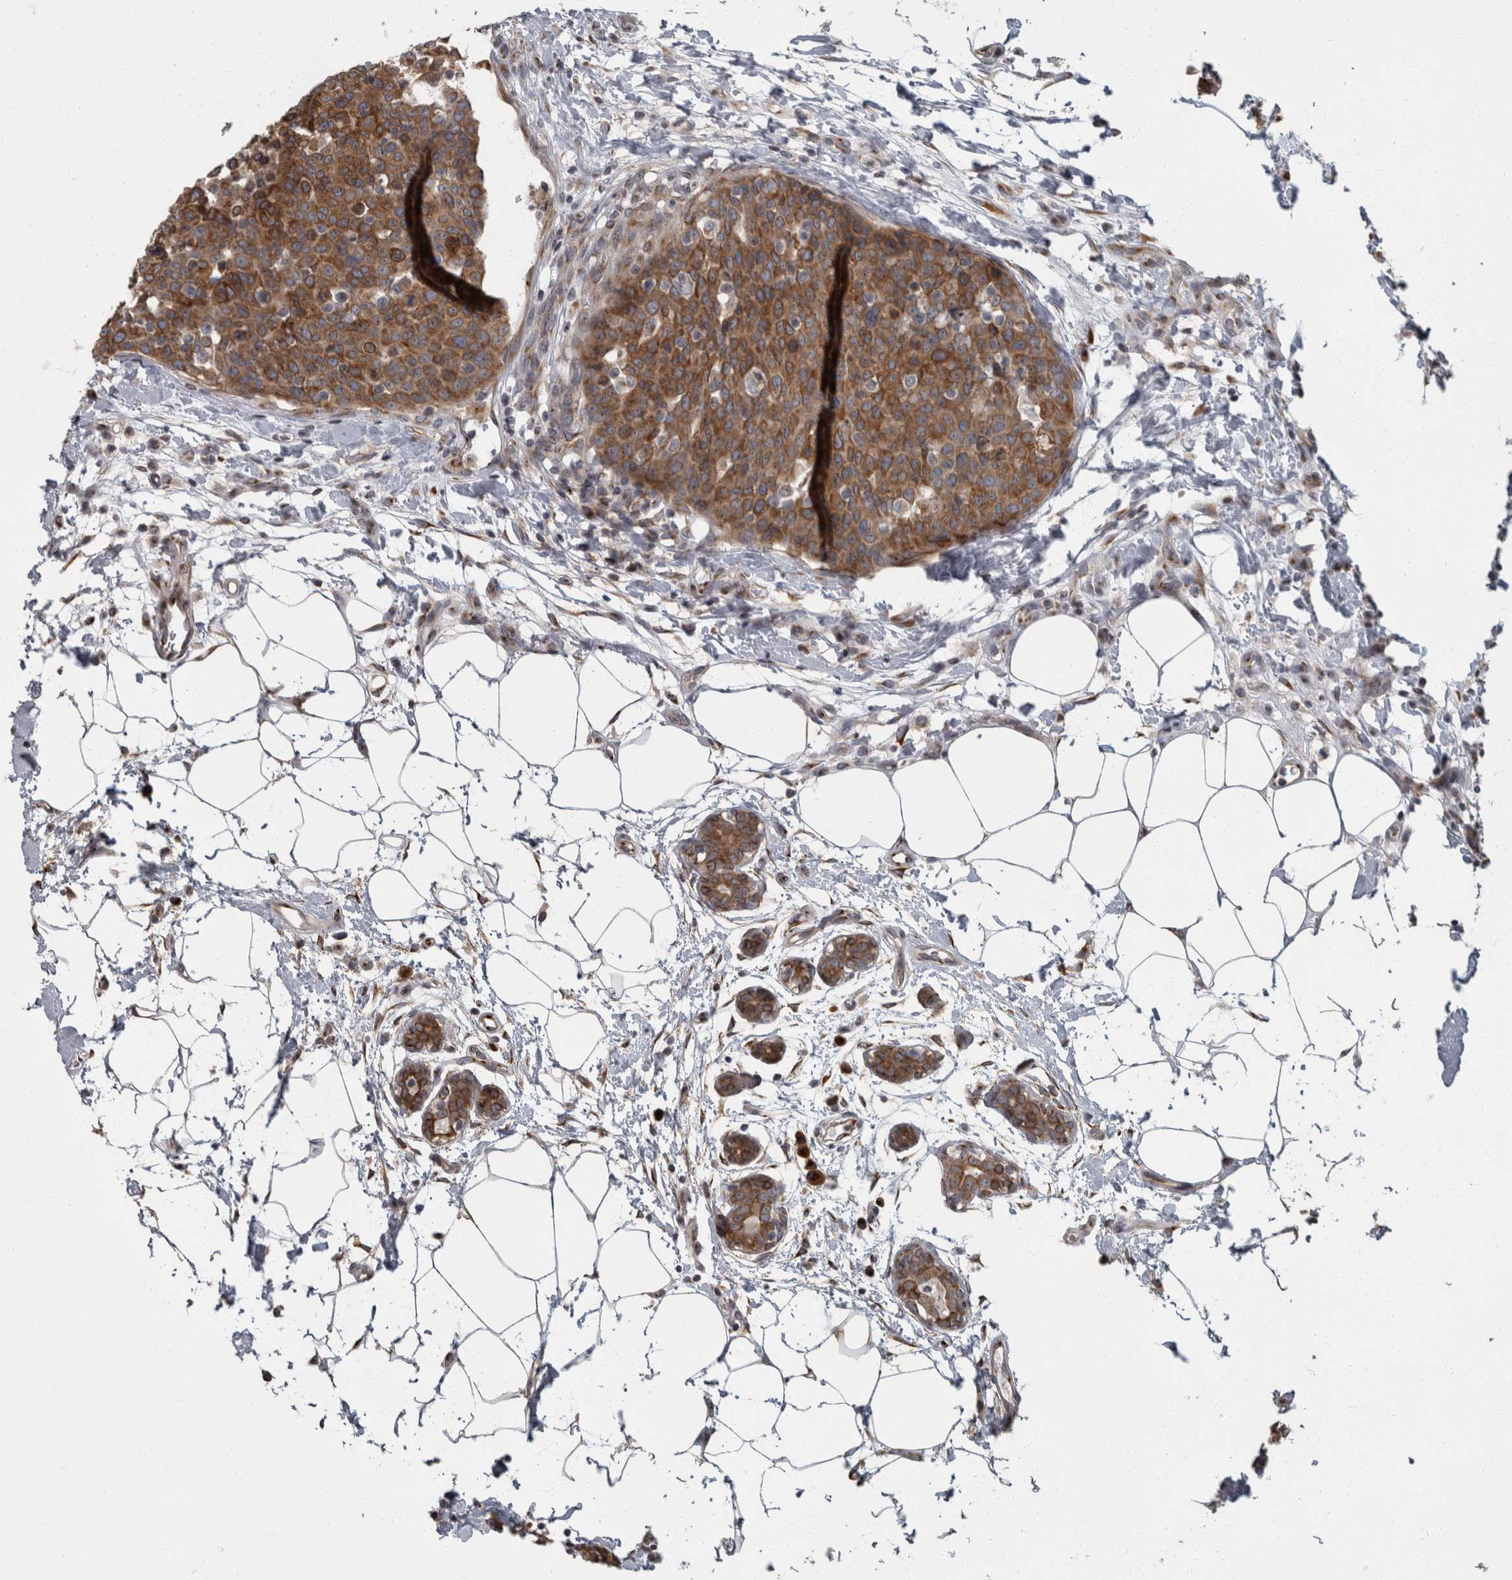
{"staining": {"intensity": "moderate", "quantity": ">75%", "location": "cytoplasmic/membranous"}, "tissue": "breast cancer", "cell_type": "Tumor cells", "image_type": "cancer", "snomed": [{"axis": "morphology", "description": "Normal tissue, NOS"}, {"axis": "morphology", "description": "Duct carcinoma"}, {"axis": "topography", "description": "Breast"}], "caption": "A high-resolution micrograph shows IHC staining of breast intraductal carcinoma, which shows moderate cytoplasmic/membranous staining in about >75% of tumor cells.", "gene": "LMAN2L", "patient": {"sex": "female", "age": 37}}